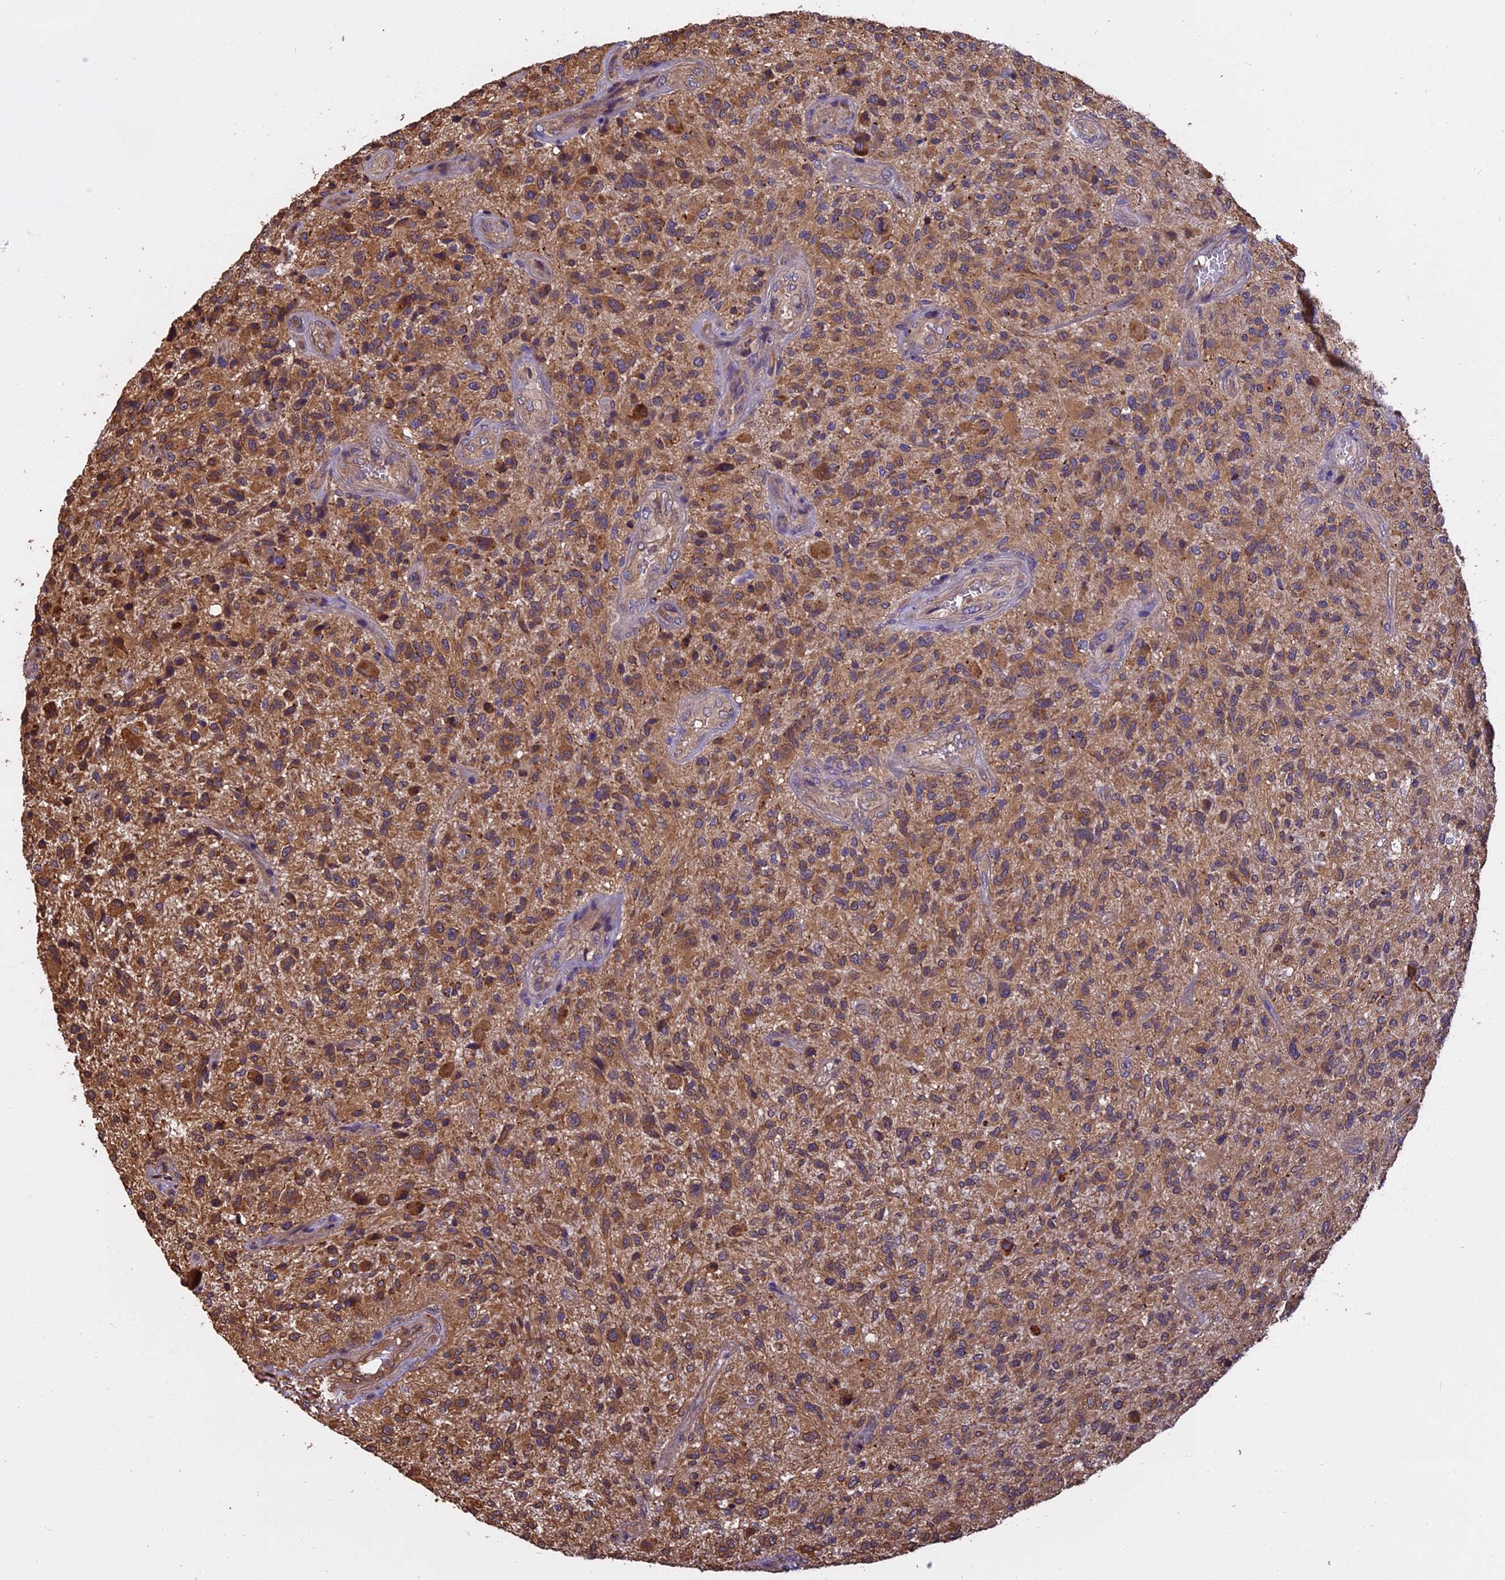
{"staining": {"intensity": "moderate", "quantity": ">75%", "location": "cytoplasmic/membranous"}, "tissue": "glioma", "cell_type": "Tumor cells", "image_type": "cancer", "snomed": [{"axis": "morphology", "description": "Glioma, malignant, High grade"}, {"axis": "topography", "description": "Brain"}], "caption": "Immunohistochemical staining of glioma reveals medium levels of moderate cytoplasmic/membranous protein positivity in approximately >75% of tumor cells. (IHC, brightfield microscopy, high magnification).", "gene": "CHMP2A", "patient": {"sex": "male", "age": 47}}